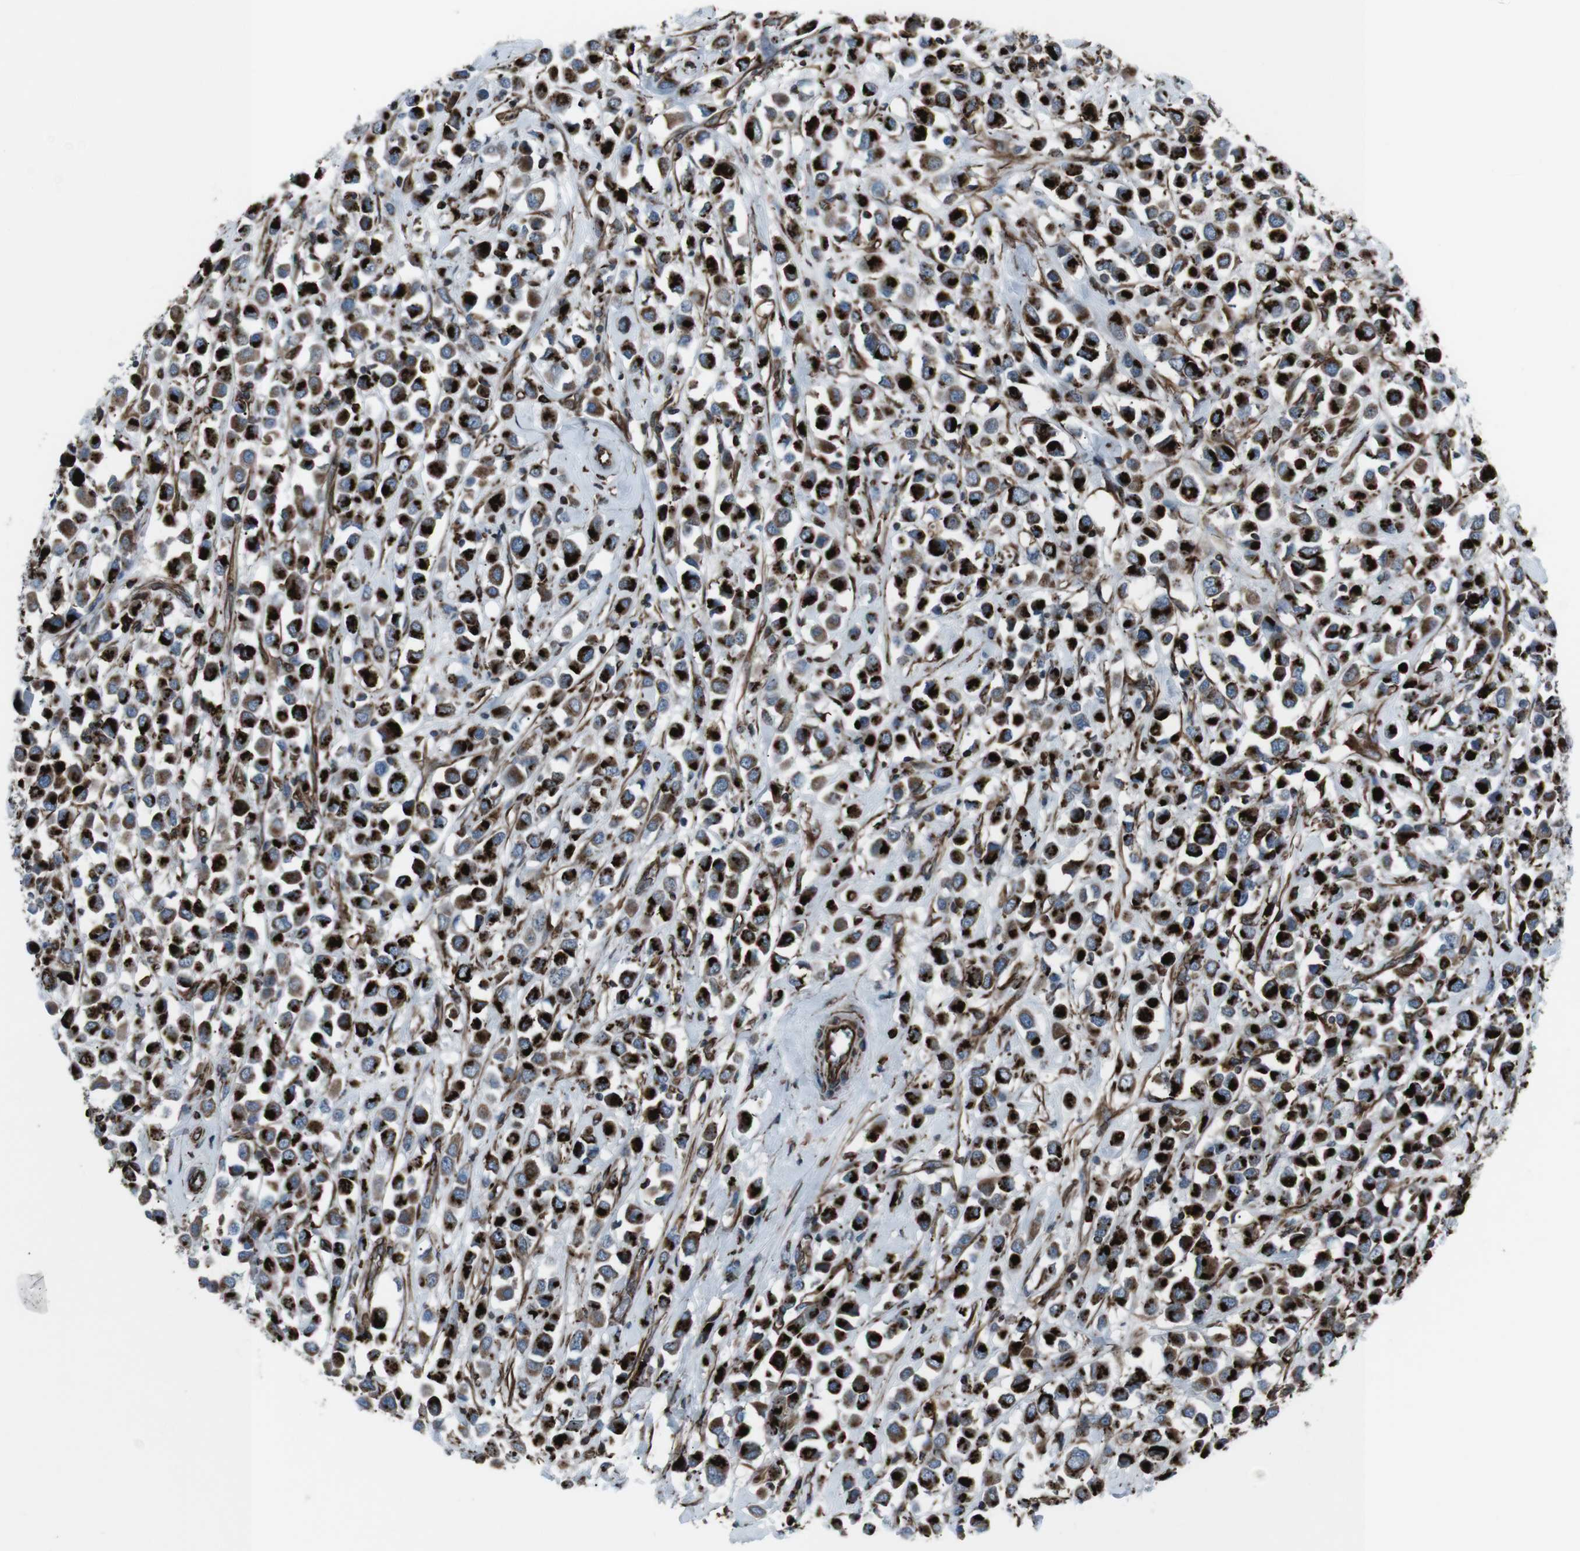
{"staining": {"intensity": "strong", "quantity": ">75%", "location": "cytoplasmic/membranous"}, "tissue": "breast cancer", "cell_type": "Tumor cells", "image_type": "cancer", "snomed": [{"axis": "morphology", "description": "Duct carcinoma"}, {"axis": "topography", "description": "Breast"}], "caption": "Protein expression by IHC displays strong cytoplasmic/membranous positivity in approximately >75% of tumor cells in breast cancer (infiltrating ductal carcinoma).", "gene": "TMEM141", "patient": {"sex": "female", "age": 61}}